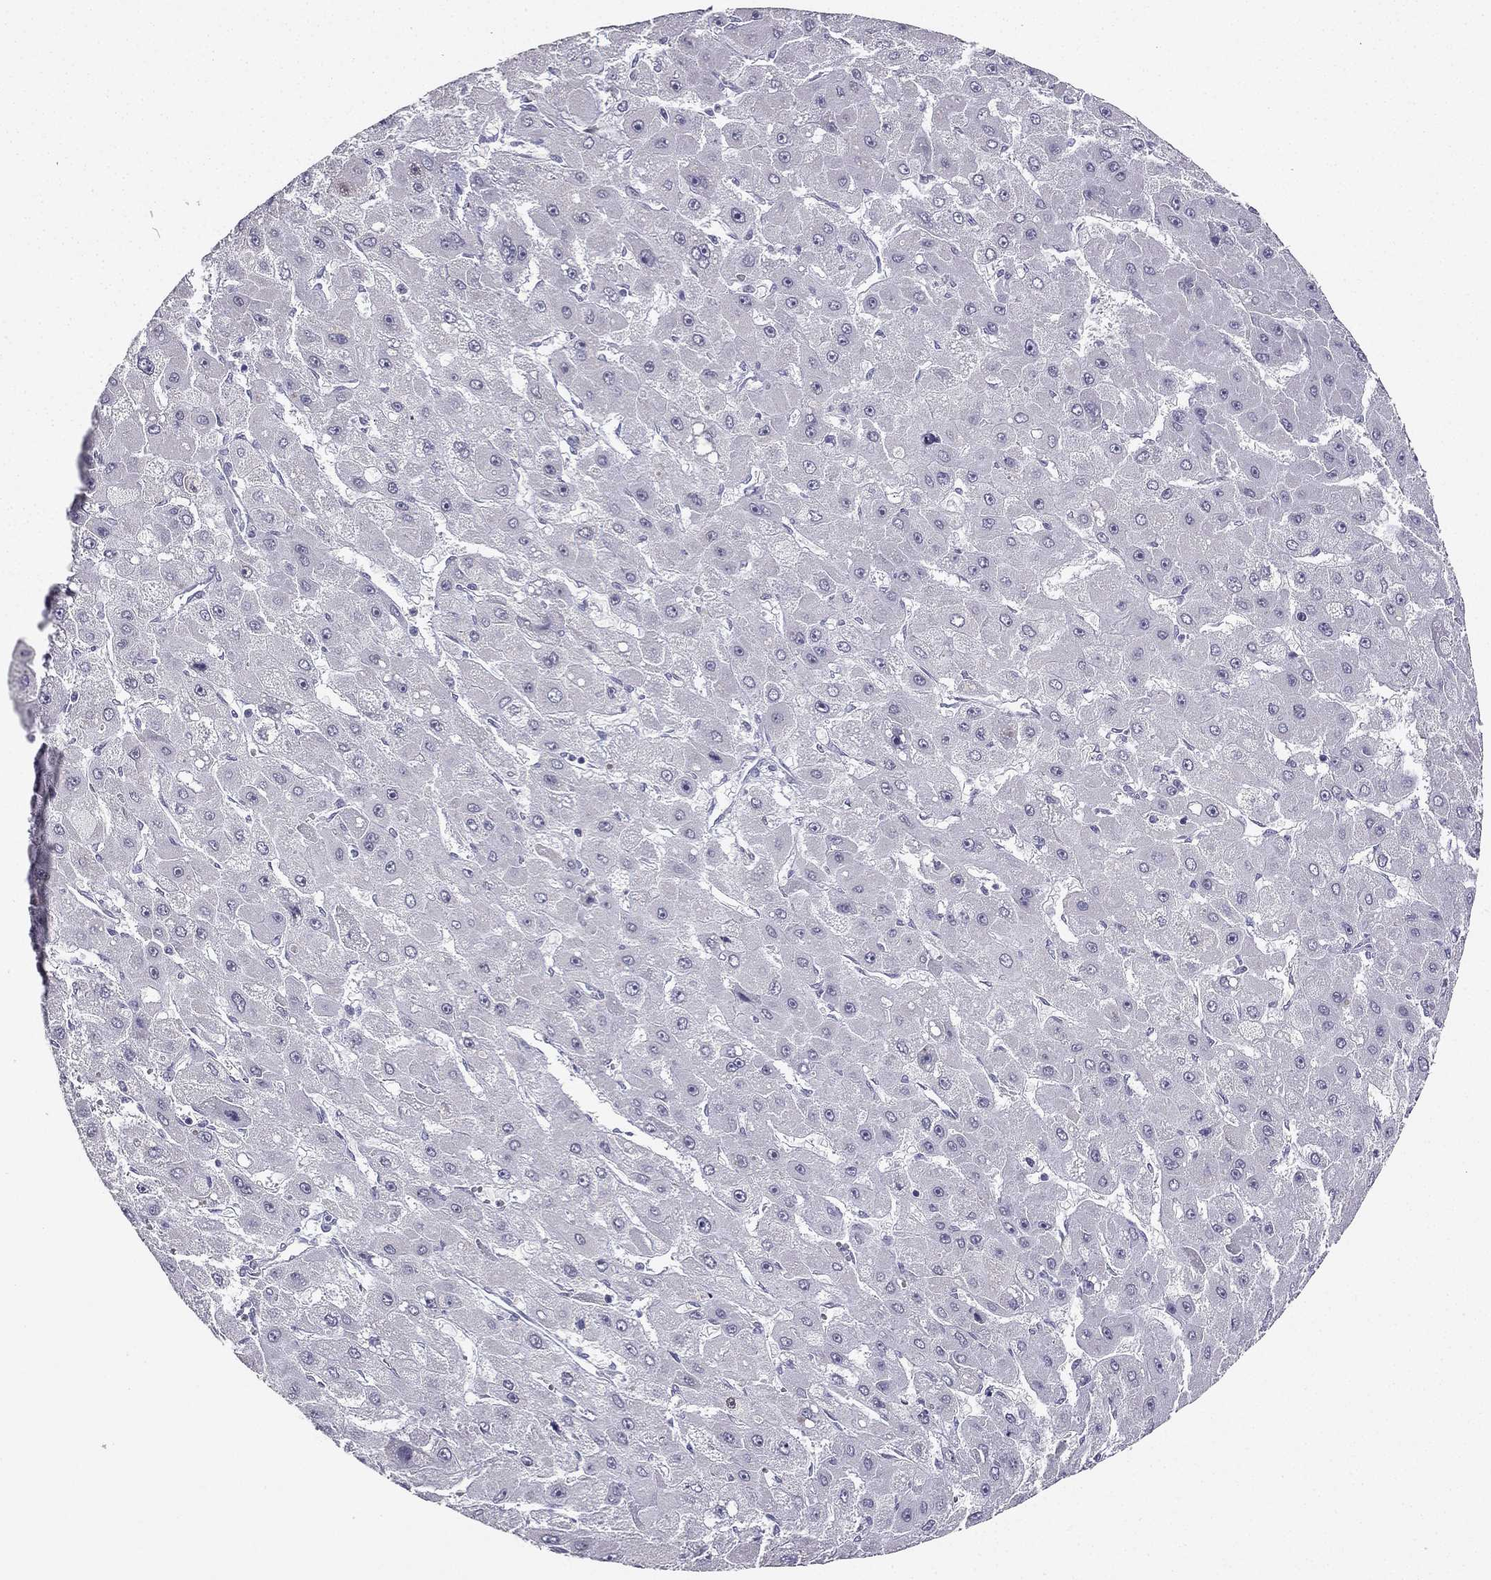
{"staining": {"intensity": "negative", "quantity": "none", "location": "none"}, "tissue": "liver cancer", "cell_type": "Tumor cells", "image_type": "cancer", "snomed": [{"axis": "morphology", "description": "Carcinoma, Hepatocellular, NOS"}, {"axis": "topography", "description": "Liver"}], "caption": "Liver hepatocellular carcinoma stained for a protein using immunohistochemistry exhibits no positivity tumor cells.", "gene": "CALB2", "patient": {"sex": "female", "age": 25}}